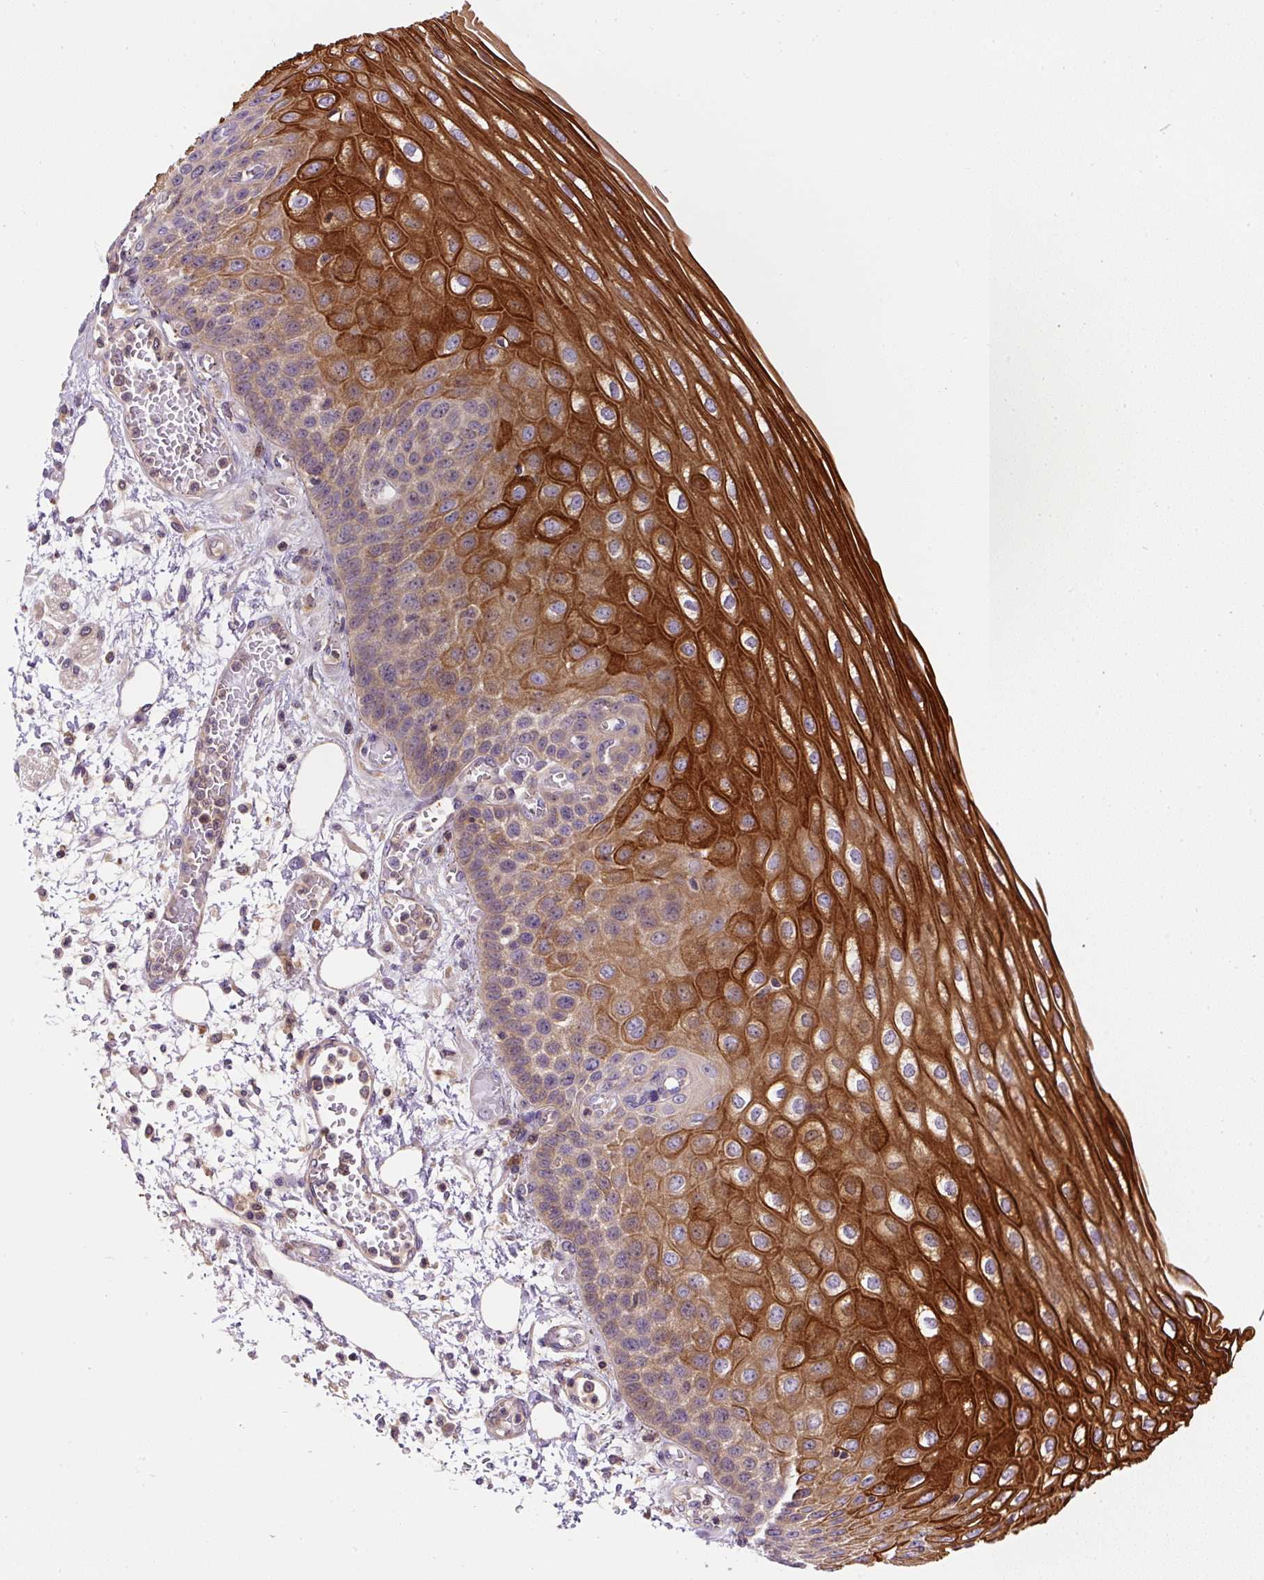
{"staining": {"intensity": "strong", "quantity": "25%-75%", "location": "cytoplasmic/membranous"}, "tissue": "esophagus", "cell_type": "Squamous epithelial cells", "image_type": "normal", "snomed": [{"axis": "morphology", "description": "Normal tissue, NOS"}, {"axis": "morphology", "description": "Adenocarcinoma, NOS"}, {"axis": "topography", "description": "Esophagus"}], "caption": "Immunohistochemical staining of normal esophagus demonstrates 25%-75% levels of strong cytoplasmic/membranous protein expression in approximately 25%-75% of squamous epithelial cells.", "gene": "CCDC28A", "patient": {"sex": "male", "age": 81}}